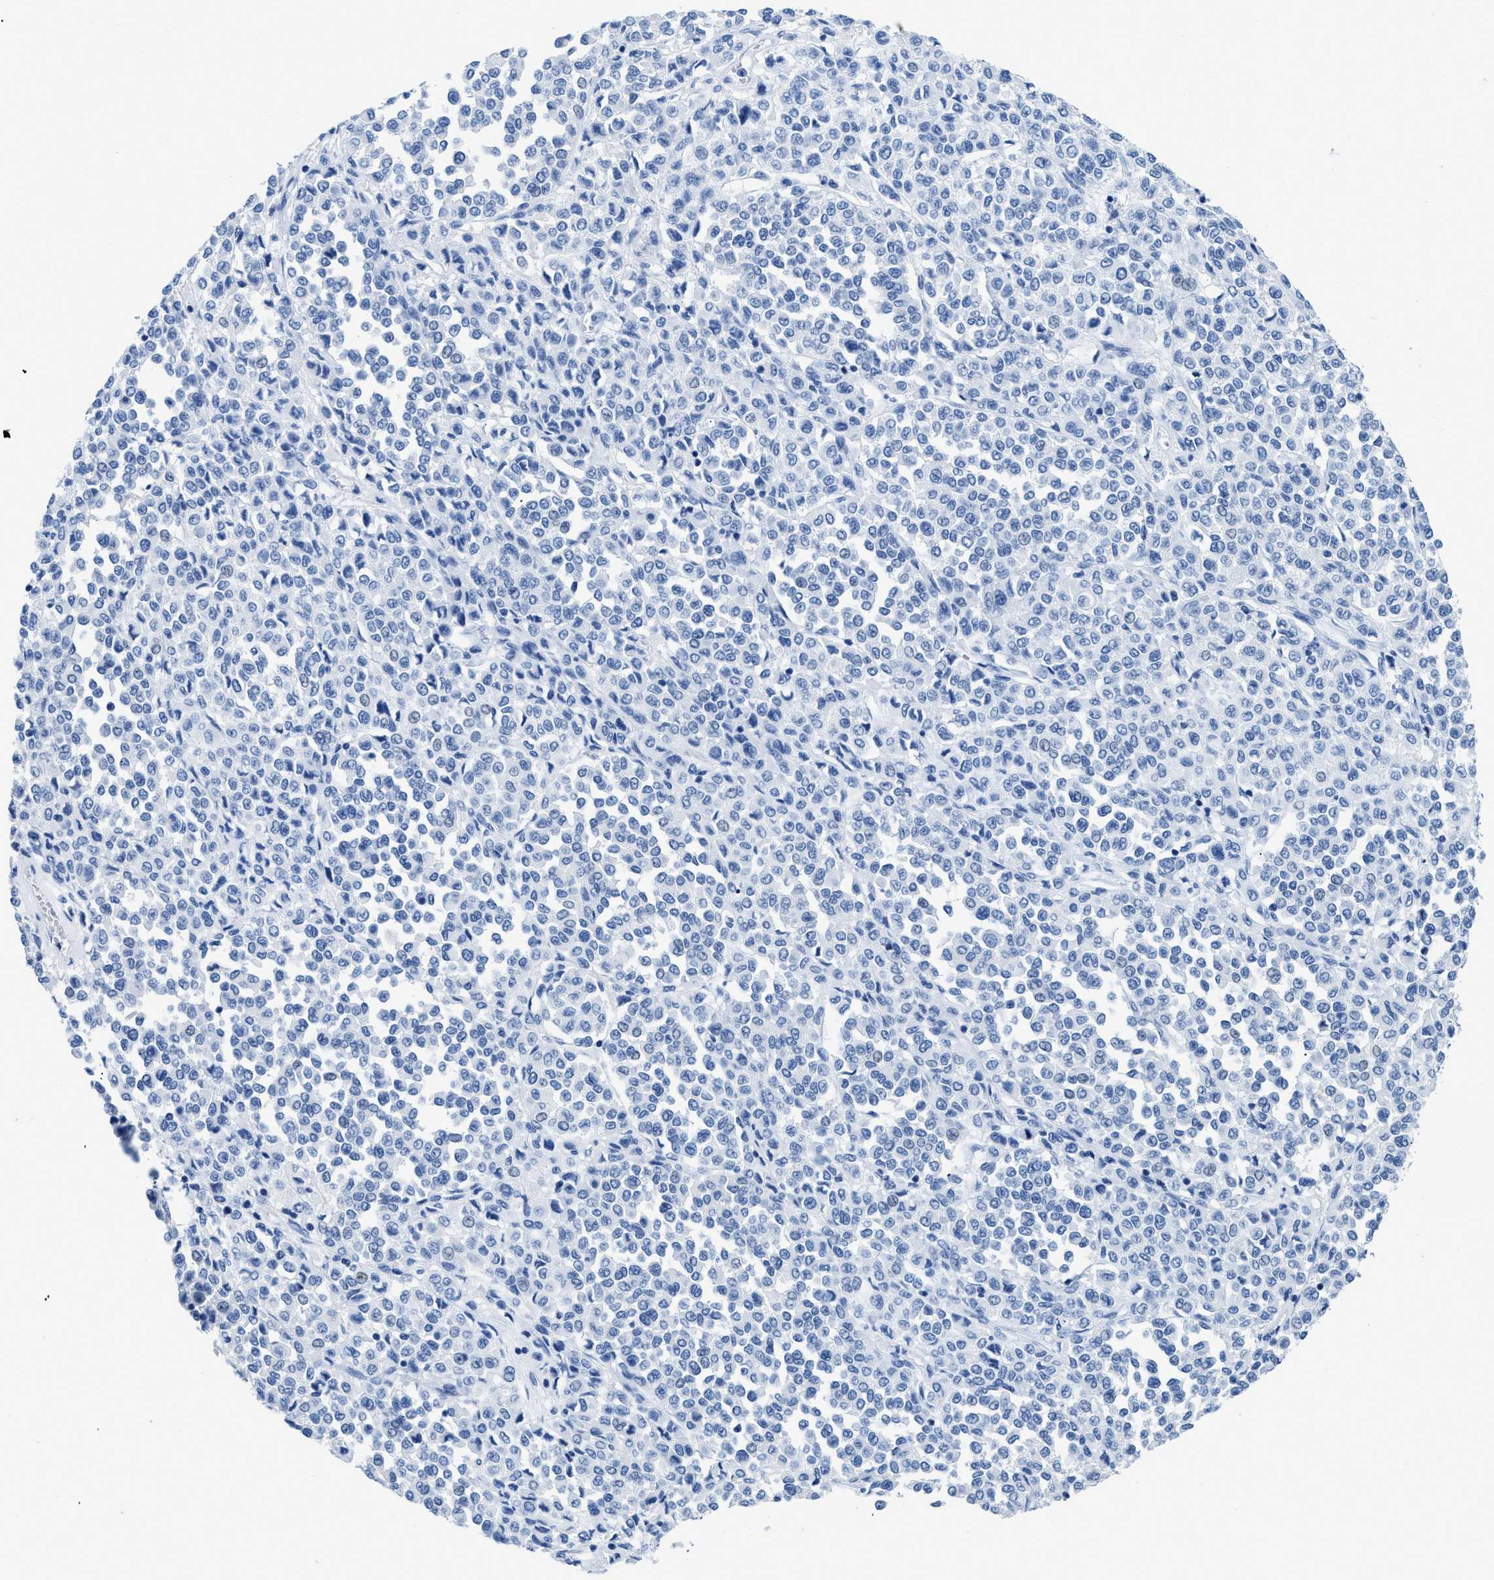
{"staining": {"intensity": "negative", "quantity": "none", "location": "none"}, "tissue": "melanoma", "cell_type": "Tumor cells", "image_type": "cancer", "snomed": [{"axis": "morphology", "description": "Malignant melanoma, Metastatic site"}, {"axis": "topography", "description": "Pancreas"}], "caption": "The histopathology image displays no significant staining in tumor cells of melanoma.", "gene": "NFATC2", "patient": {"sex": "female", "age": 30}}